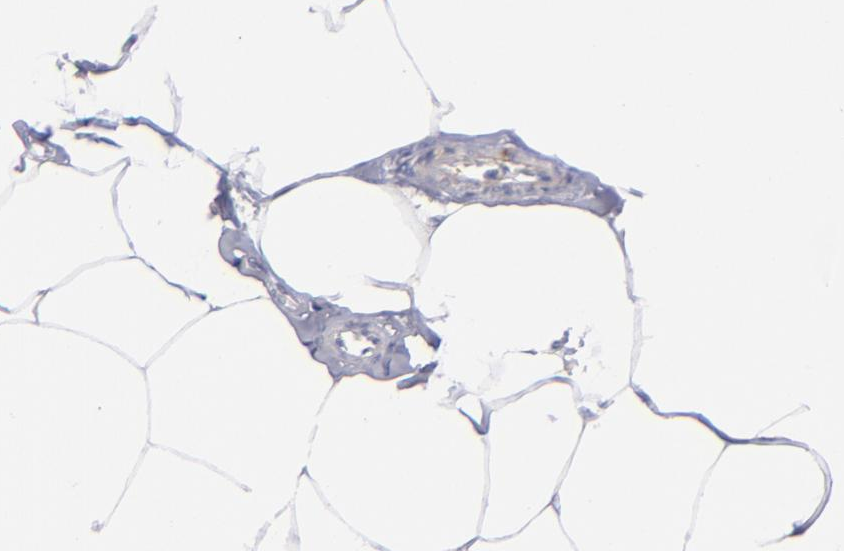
{"staining": {"intensity": "negative", "quantity": "none", "location": "none"}, "tissue": "adipose tissue", "cell_type": "Adipocytes", "image_type": "normal", "snomed": [{"axis": "morphology", "description": "Normal tissue, NOS"}, {"axis": "morphology", "description": "Adenocarcinoma, NOS"}, {"axis": "topography", "description": "Colon"}, {"axis": "topography", "description": "Peripheral nerve tissue"}], "caption": "Immunohistochemistry (IHC) photomicrograph of normal adipose tissue: adipose tissue stained with DAB (3,3'-diaminobenzidine) exhibits no significant protein positivity in adipocytes.", "gene": "MFGE8", "patient": {"sex": "male", "age": 14}}